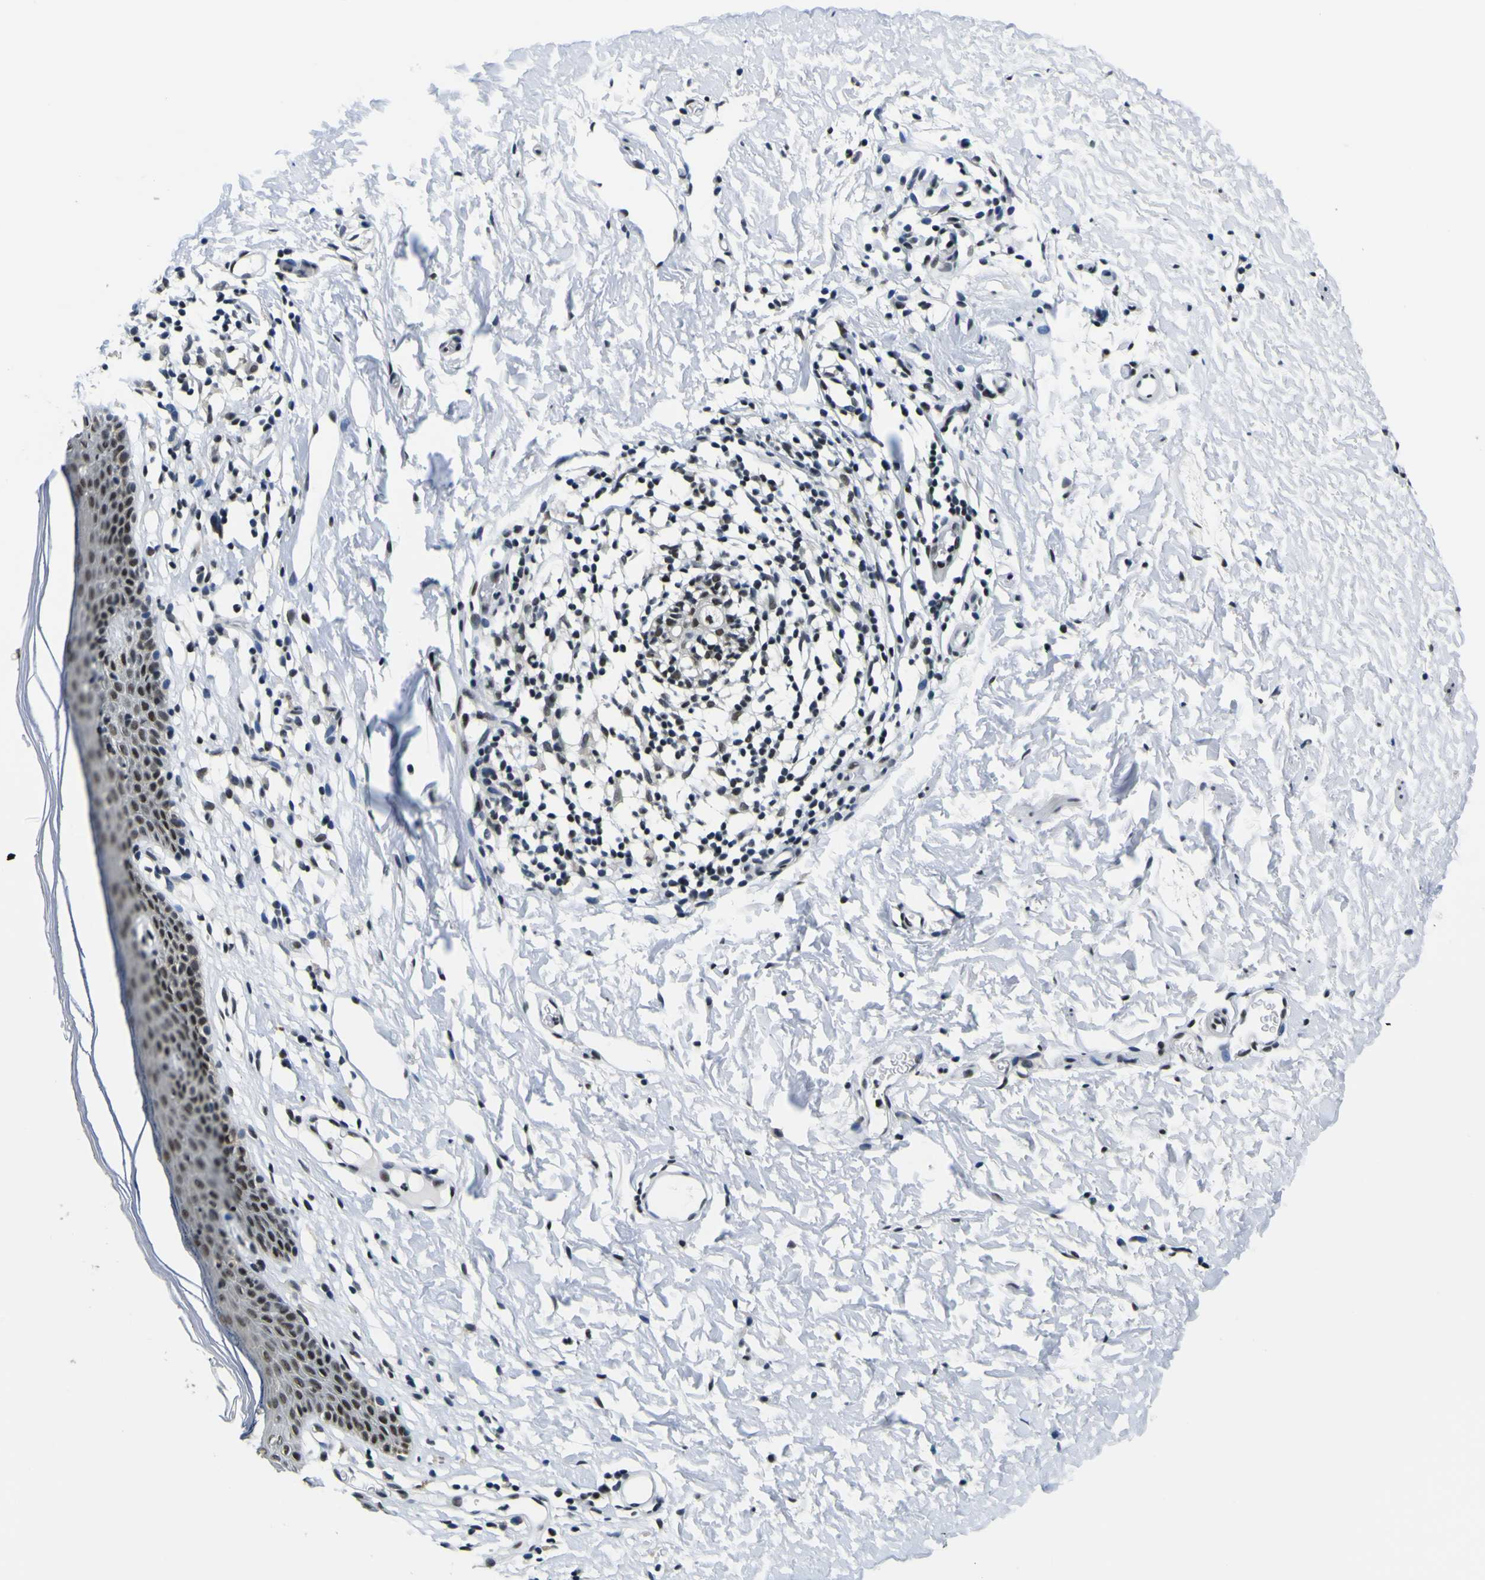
{"staining": {"intensity": "strong", "quantity": ">75%", "location": "nuclear"}, "tissue": "skin", "cell_type": "Epidermal cells", "image_type": "normal", "snomed": [{"axis": "morphology", "description": "Normal tissue, NOS"}, {"axis": "topography", "description": "Adipose tissue"}, {"axis": "topography", "description": "Vascular tissue"}, {"axis": "topography", "description": "Anal"}, {"axis": "topography", "description": "Peripheral nerve tissue"}], "caption": "About >75% of epidermal cells in unremarkable human skin reveal strong nuclear protein expression as visualized by brown immunohistochemical staining.", "gene": "SP1", "patient": {"sex": "female", "age": 54}}